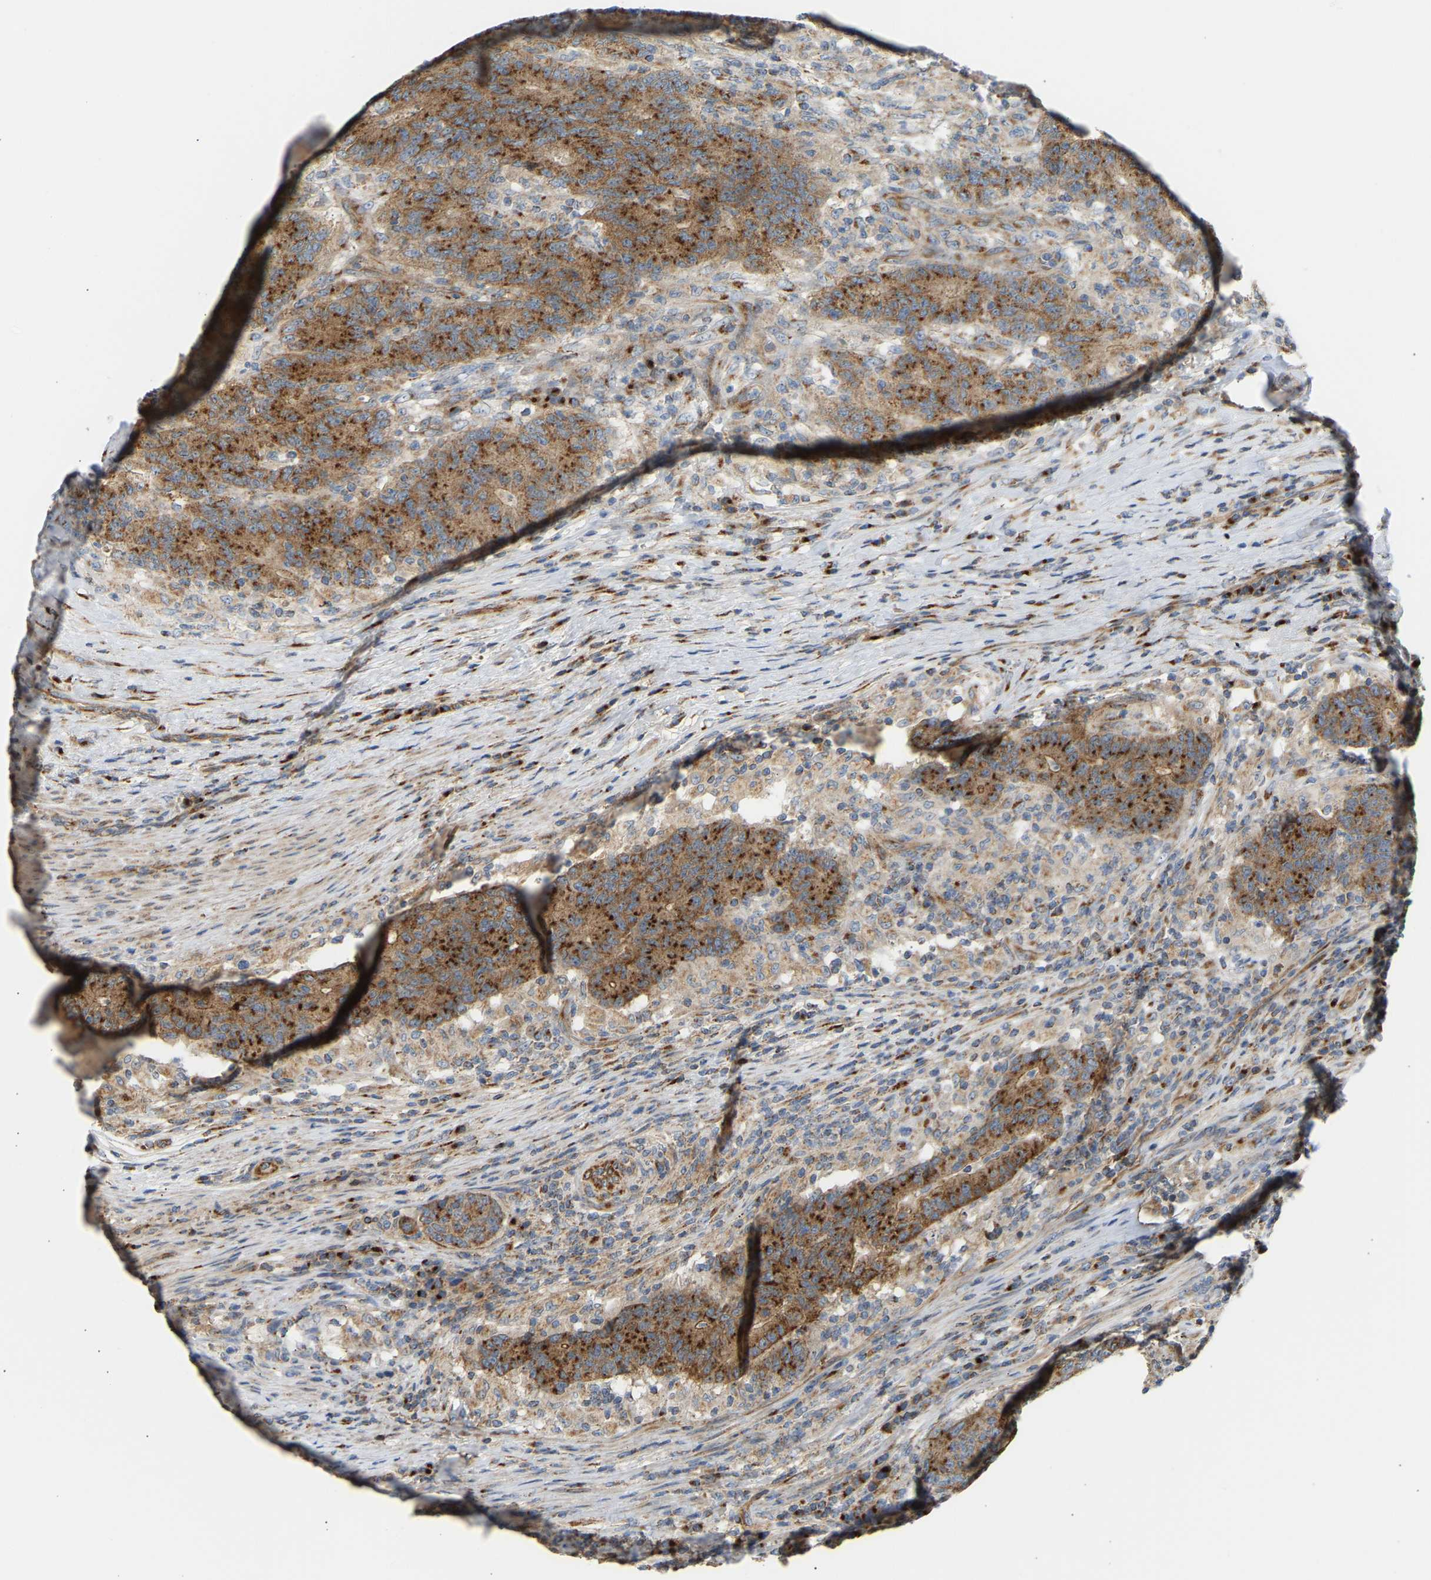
{"staining": {"intensity": "strong", "quantity": ">75%", "location": "cytoplasmic/membranous"}, "tissue": "colorectal cancer", "cell_type": "Tumor cells", "image_type": "cancer", "snomed": [{"axis": "morphology", "description": "Normal tissue, NOS"}, {"axis": "morphology", "description": "Adenocarcinoma, NOS"}, {"axis": "topography", "description": "Colon"}], "caption": "The histopathology image displays a brown stain indicating the presence of a protein in the cytoplasmic/membranous of tumor cells in colorectal cancer (adenocarcinoma). Immunohistochemistry stains the protein of interest in brown and the nuclei are stained blue.", "gene": "YIPF2", "patient": {"sex": "female", "age": 75}}